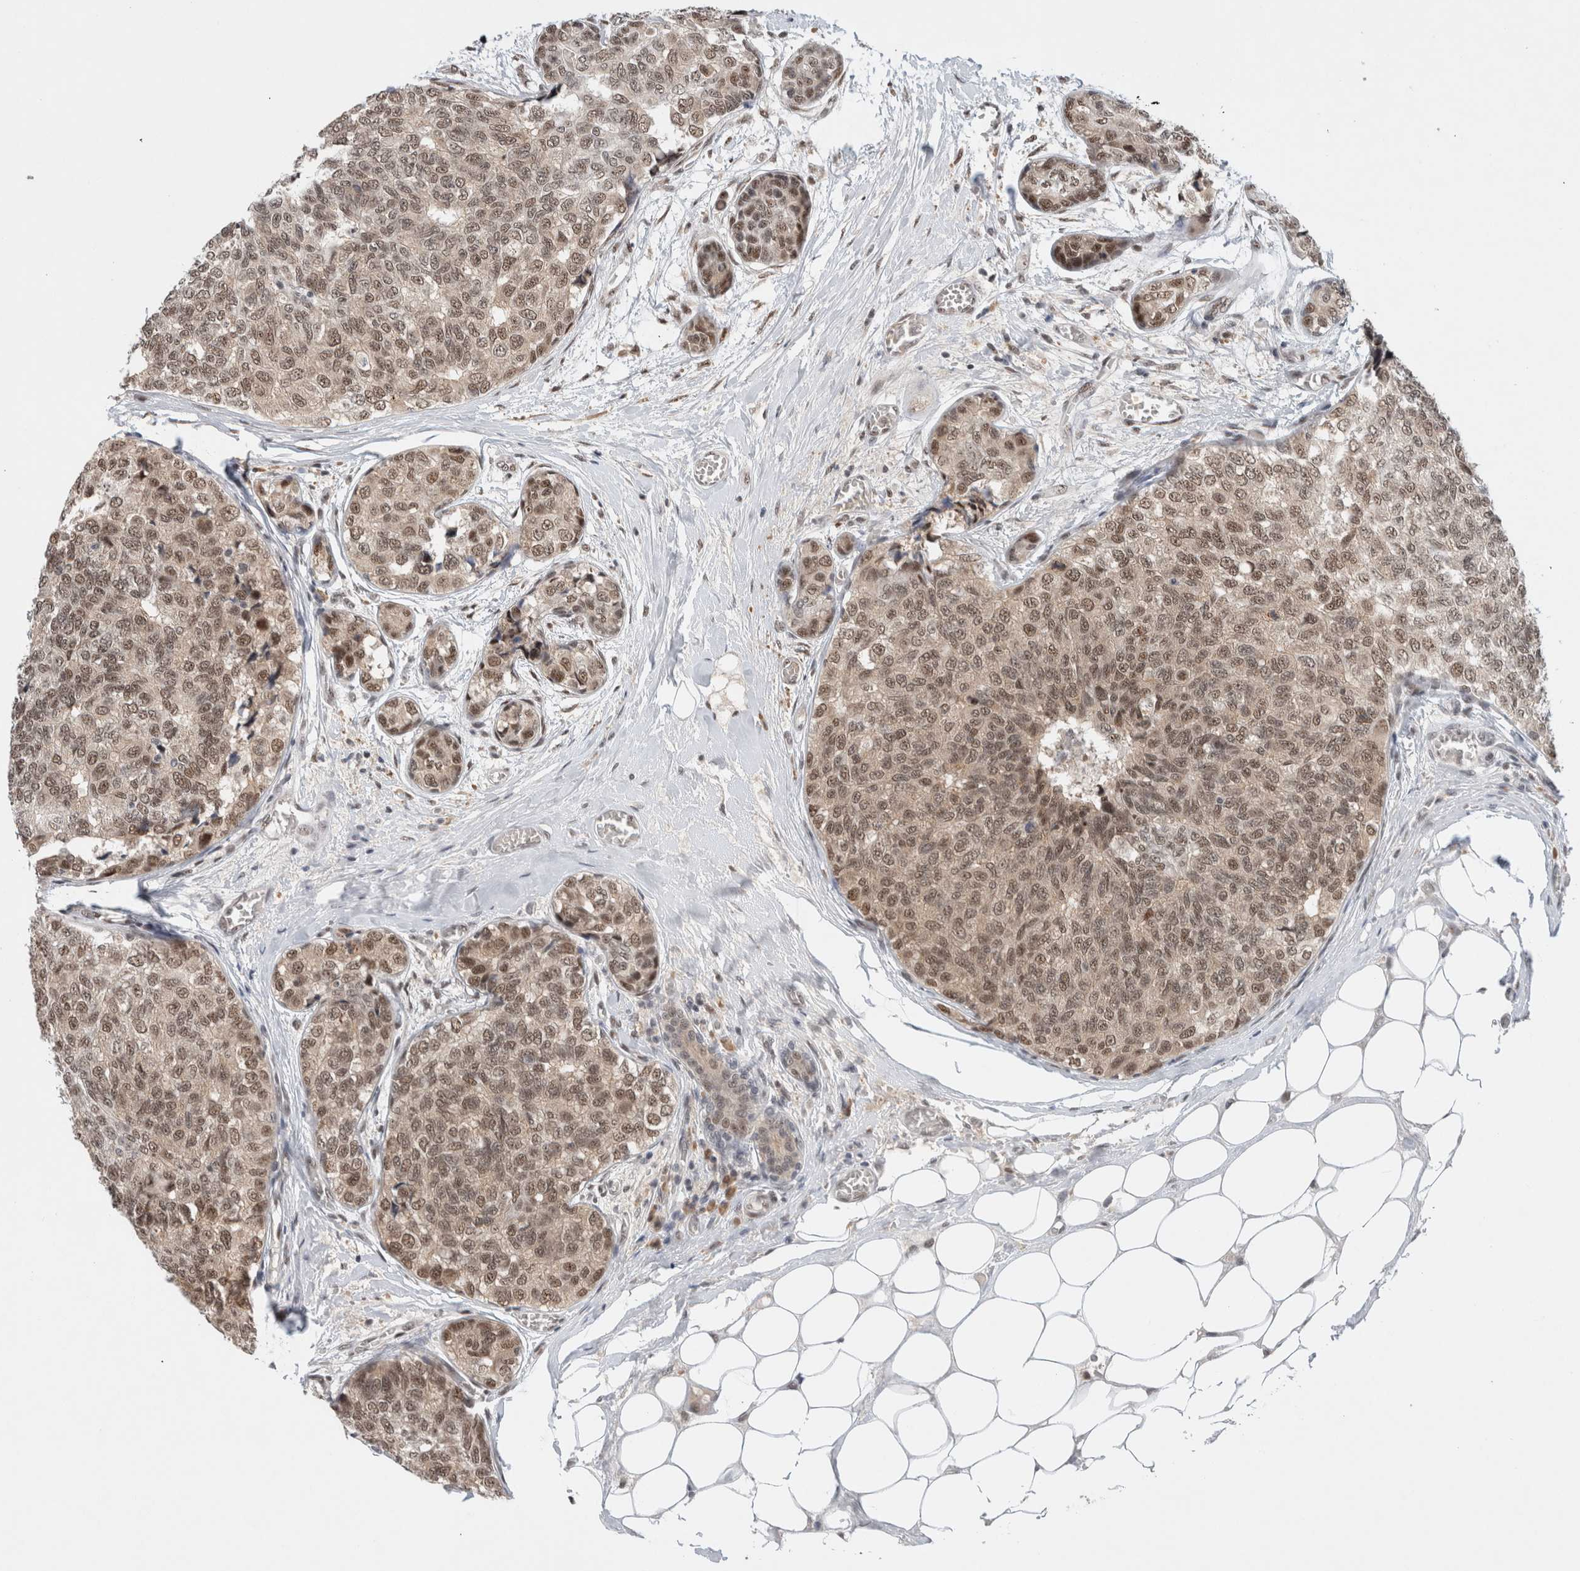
{"staining": {"intensity": "moderate", "quantity": ">75%", "location": "nuclear"}, "tissue": "breast cancer", "cell_type": "Tumor cells", "image_type": "cancer", "snomed": [{"axis": "morphology", "description": "Normal tissue, NOS"}, {"axis": "morphology", "description": "Duct carcinoma"}, {"axis": "topography", "description": "Breast"}], "caption": "The micrograph exhibits immunohistochemical staining of breast infiltrating ductal carcinoma. There is moderate nuclear positivity is present in approximately >75% of tumor cells.", "gene": "NCAPG2", "patient": {"sex": "female", "age": 43}}